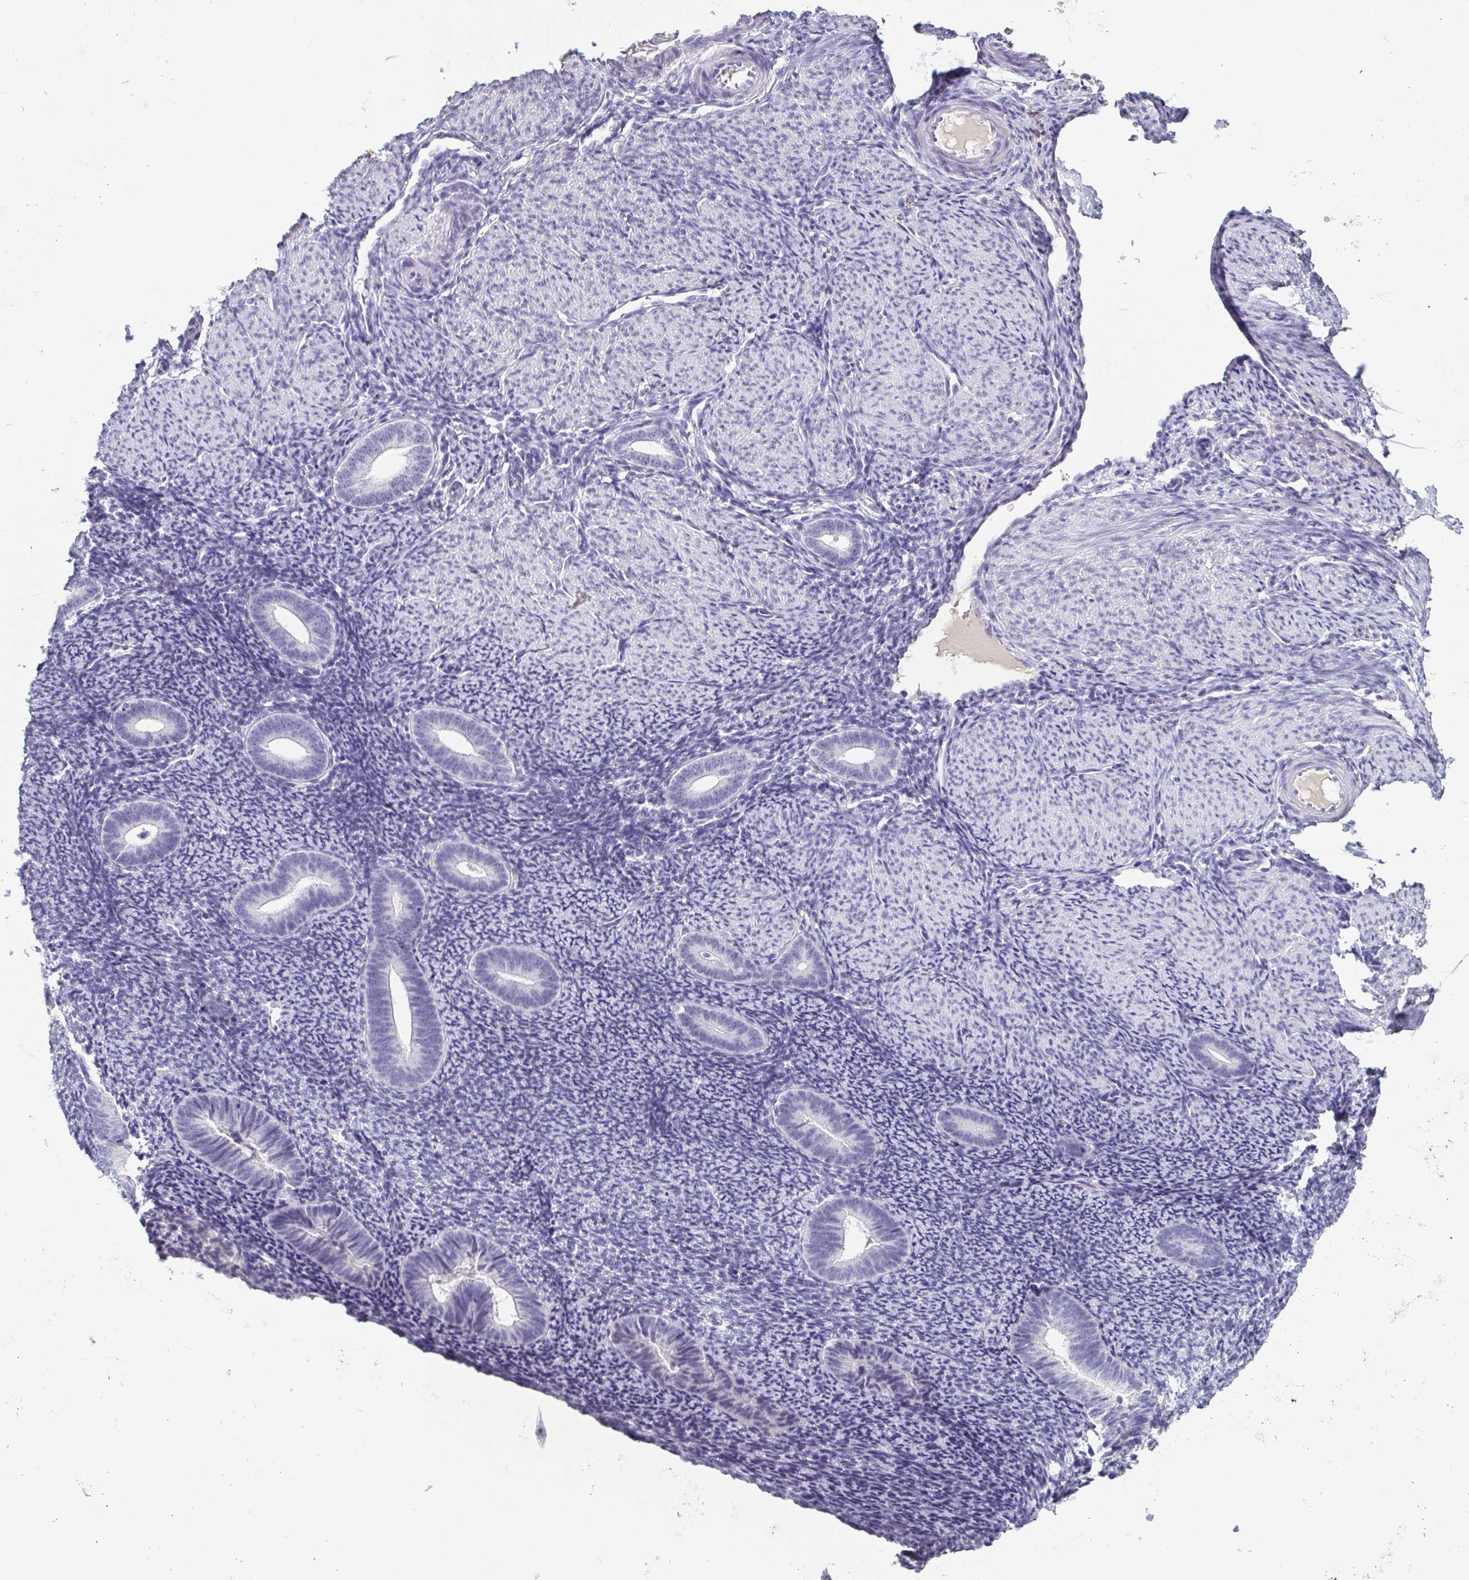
{"staining": {"intensity": "negative", "quantity": "none", "location": "none"}, "tissue": "endometrium", "cell_type": "Cells in endometrial stroma", "image_type": "normal", "snomed": [{"axis": "morphology", "description": "Normal tissue, NOS"}, {"axis": "topography", "description": "Endometrium"}], "caption": "Cells in endometrial stroma show no significant protein positivity in unremarkable endometrium. (DAB (3,3'-diaminobenzidine) immunohistochemistry (IHC) with hematoxylin counter stain).", "gene": "ITLN1", "patient": {"sex": "female", "age": 39}}